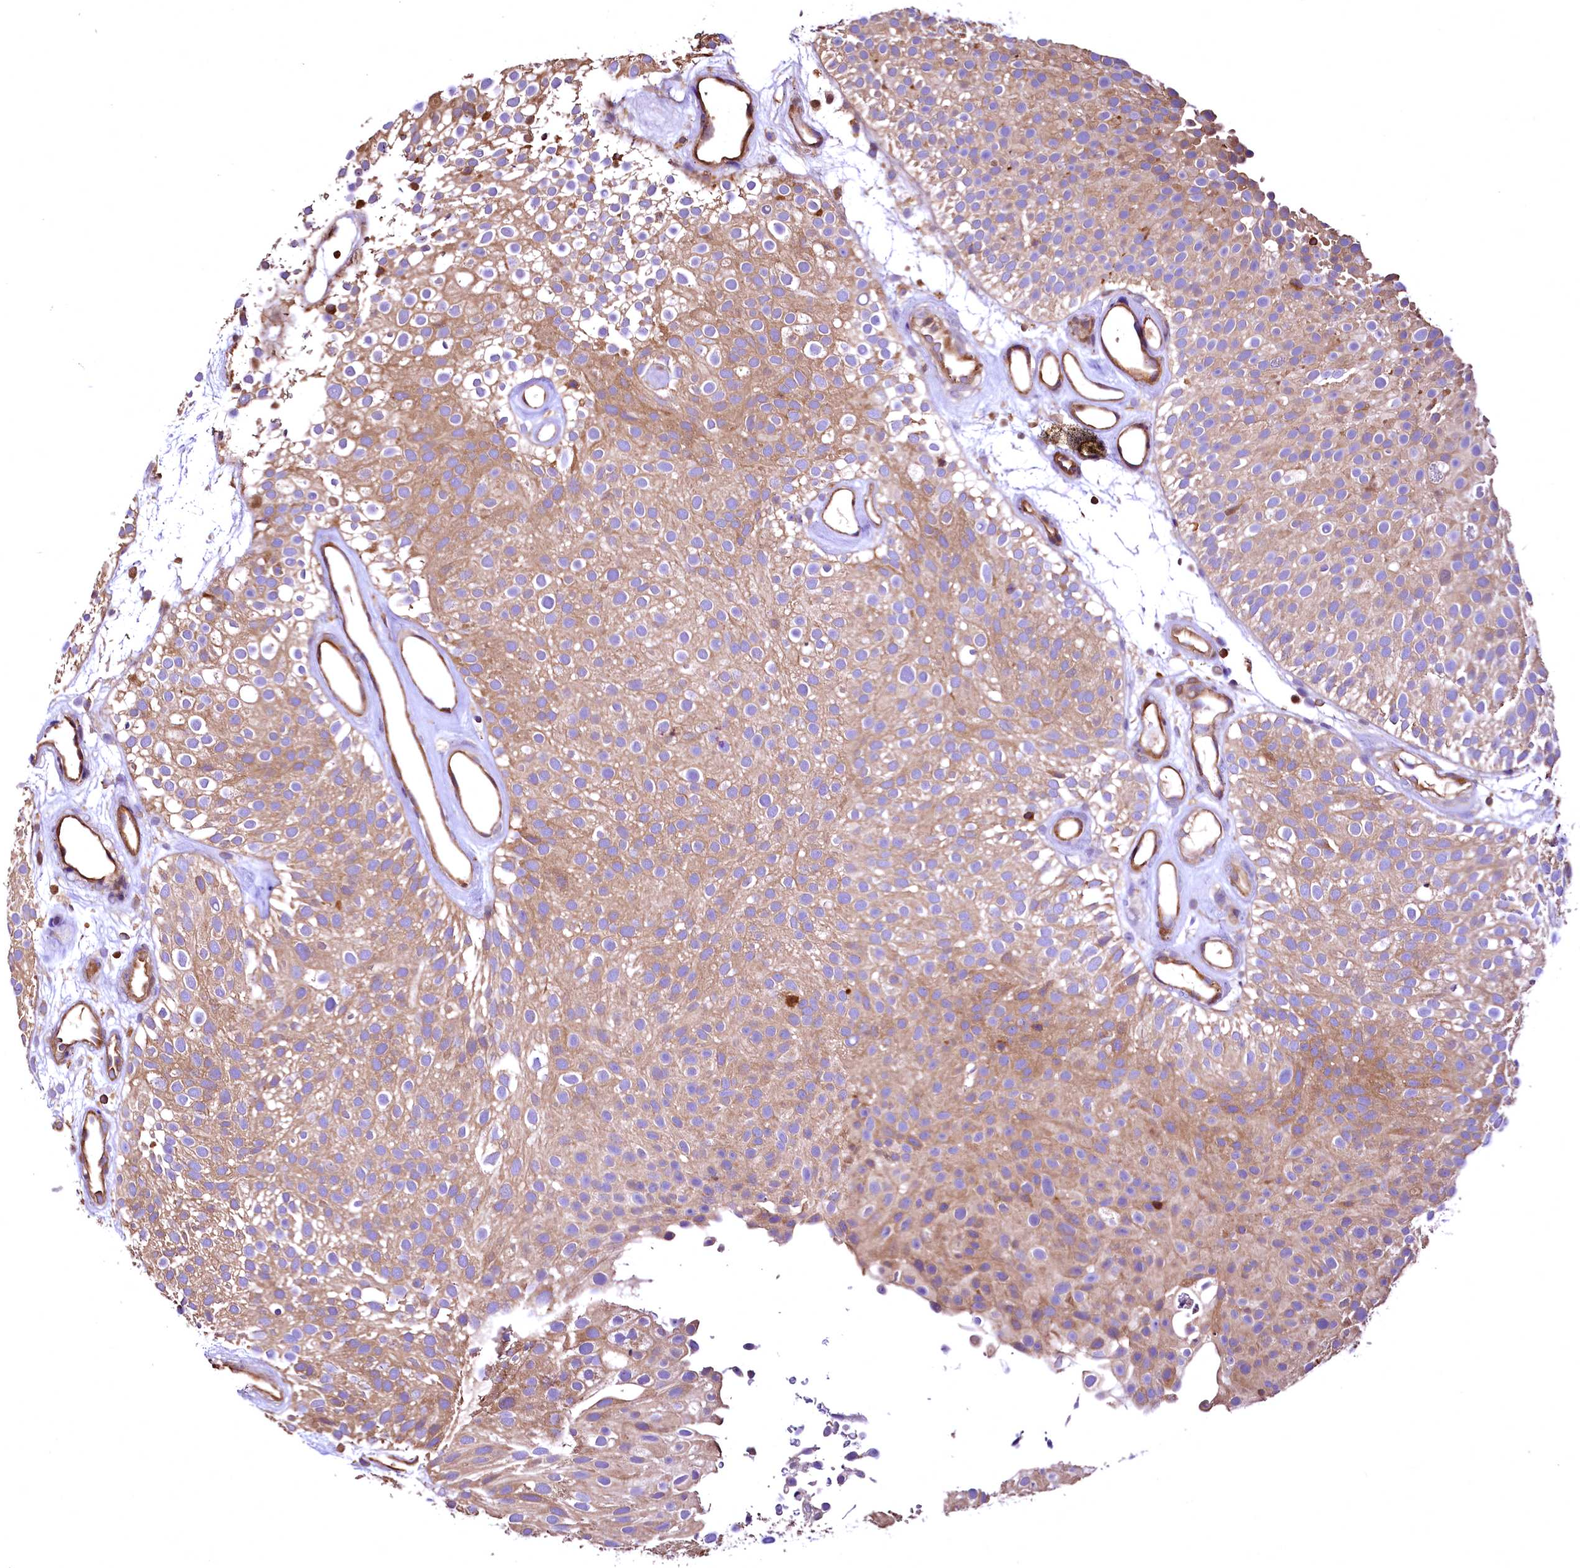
{"staining": {"intensity": "moderate", "quantity": ">75%", "location": "cytoplasmic/membranous"}, "tissue": "urothelial cancer", "cell_type": "Tumor cells", "image_type": "cancer", "snomed": [{"axis": "morphology", "description": "Urothelial carcinoma, Low grade"}, {"axis": "topography", "description": "Urinary bladder"}], "caption": "Low-grade urothelial carcinoma stained with IHC demonstrates moderate cytoplasmic/membranous expression in about >75% of tumor cells.", "gene": "RARS2", "patient": {"sex": "male", "age": 78}}